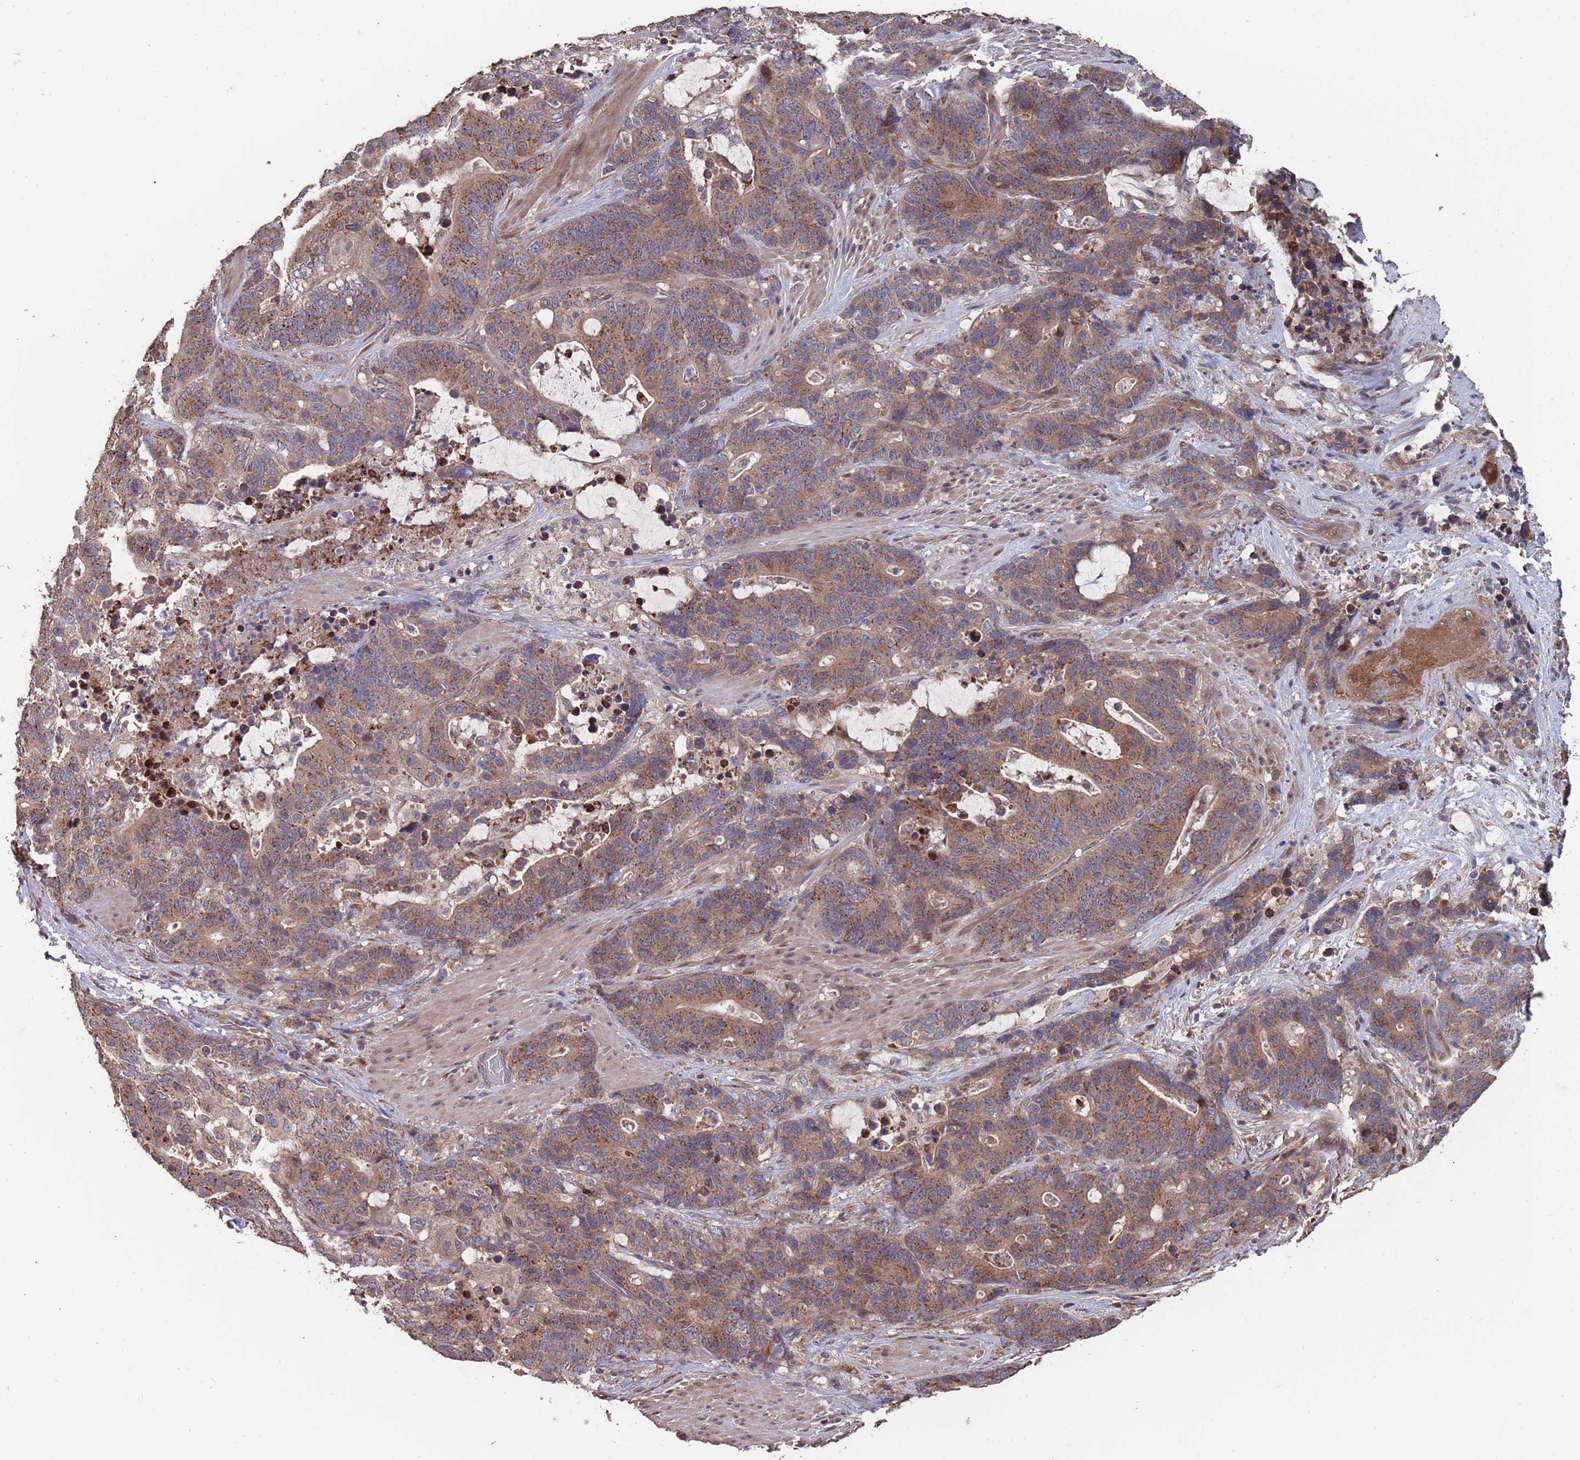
{"staining": {"intensity": "moderate", "quantity": ">75%", "location": "cytoplasmic/membranous"}, "tissue": "stomach cancer", "cell_type": "Tumor cells", "image_type": "cancer", "snomed": [{"axis": "morphology", "description": "Adenocarcinoma, NOS"}, {"axis": "topography", "description": "Stomach"}], "caption": "The photomicrograph demonstrates staining of stomach cancer (adenocarcinoma), revealing moderate cytoplasmic/membranous protein positivity (brown color) within tumor cells.", "gene": "UNC45A", "patient": {"sex": "female", "age": 76}}